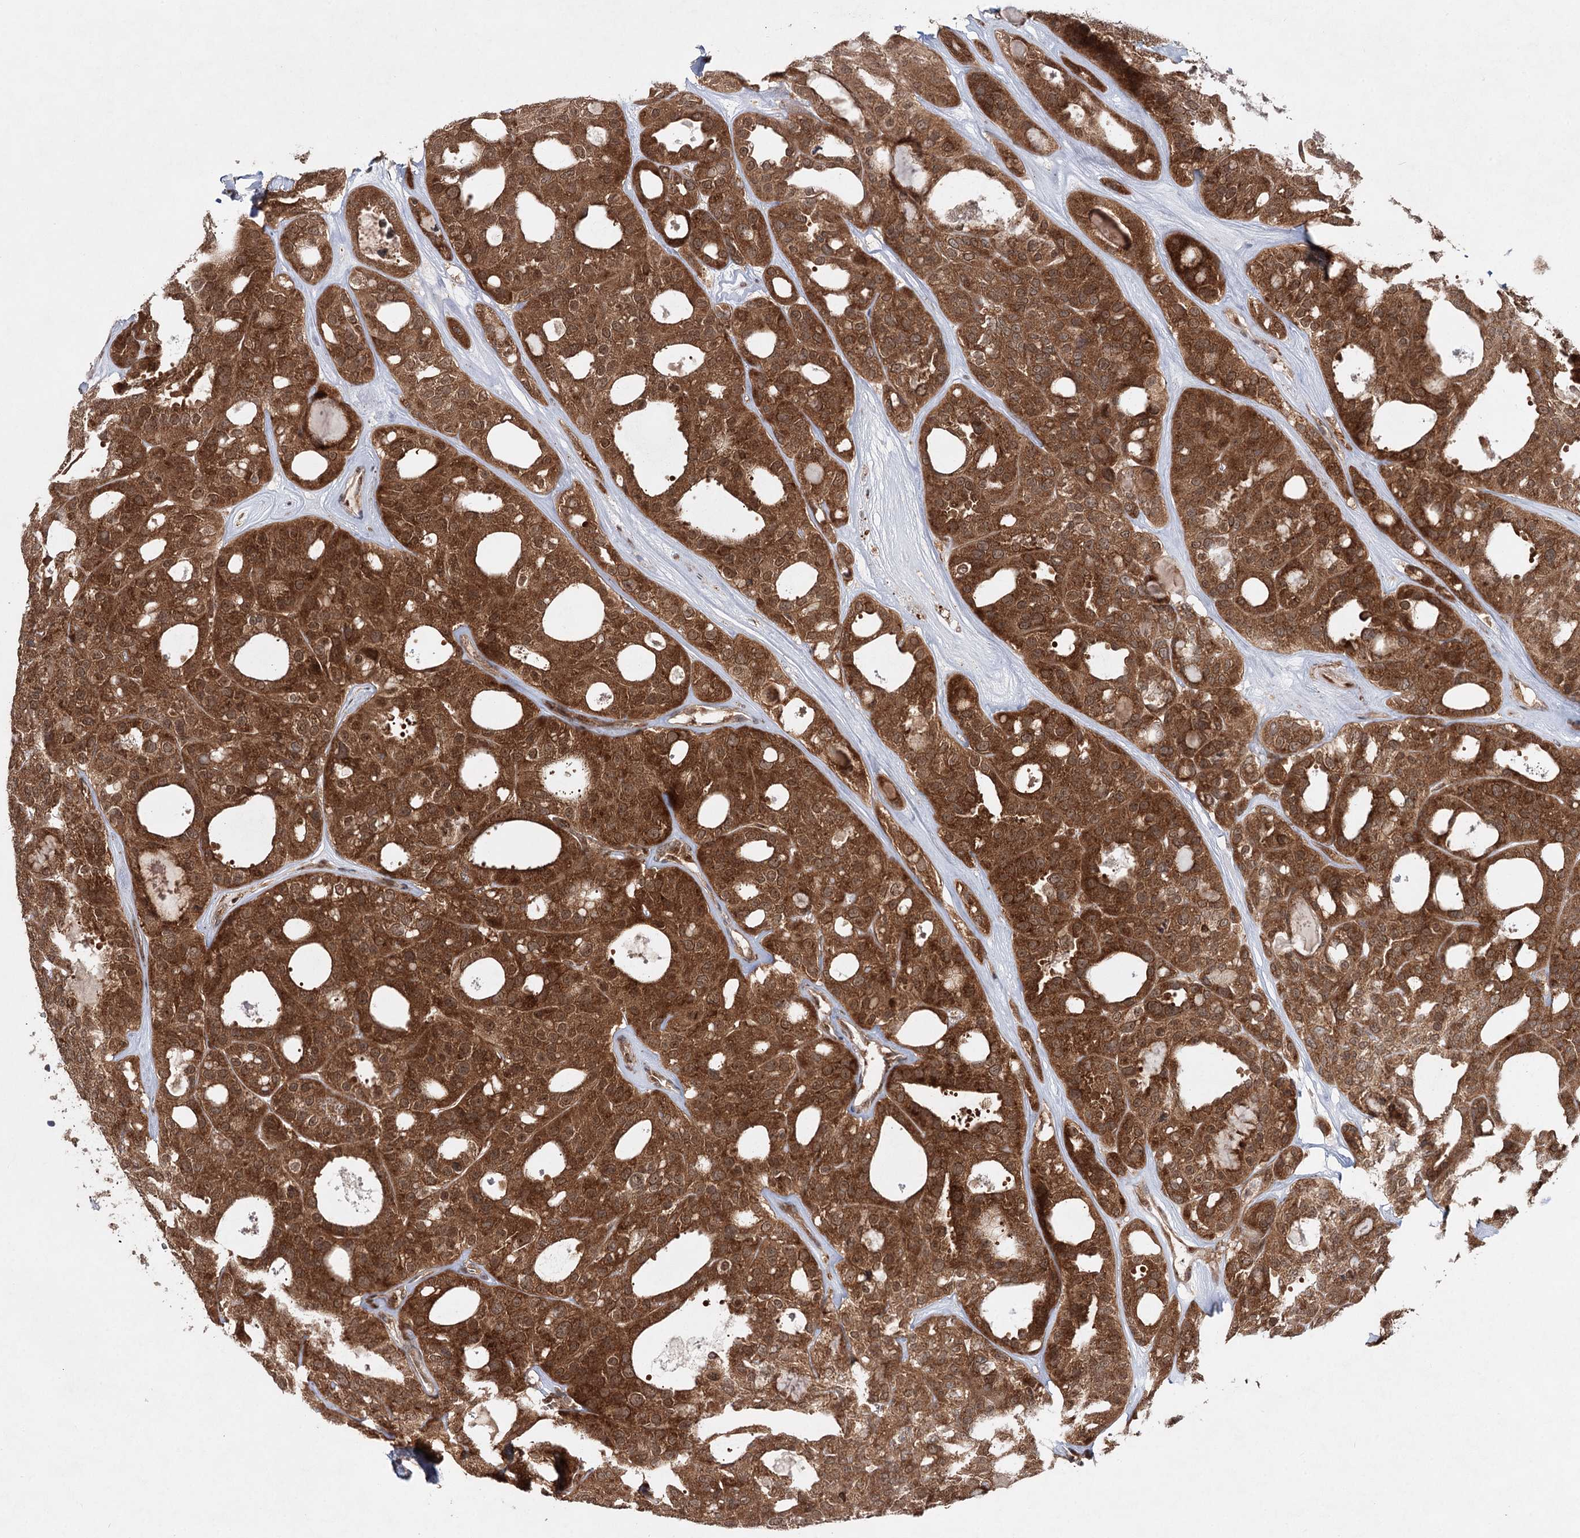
{"staining": {"intensity": "moderate", "quantity": ">75%", "location": "cytoplasmic/membranous,nuclear"}, "tissue": "thyroid cancer", "cell_type": "Tumor cells", "image_type": "cancer", "snomed": [{"axis": "morphology", "description": "Follicular adenoma carcinoma, NOS"}, {"axis": "topography", "description": "Thyroid gland"}], "caption": "Immunohistochemistry (IHC) image of neoplastic tissue: human thyroid cancer stained using immunohistochemistry (IHC) exhibits medium levels of moderate protein expression localized specifically in the cytoplasmic/membranous and nuclear of tumor cells, appearing as a cytoplasmic/membranous and nuclear brown color.", "gene": "C12orf4", "patient": {"sex": "male", "age": 75}}